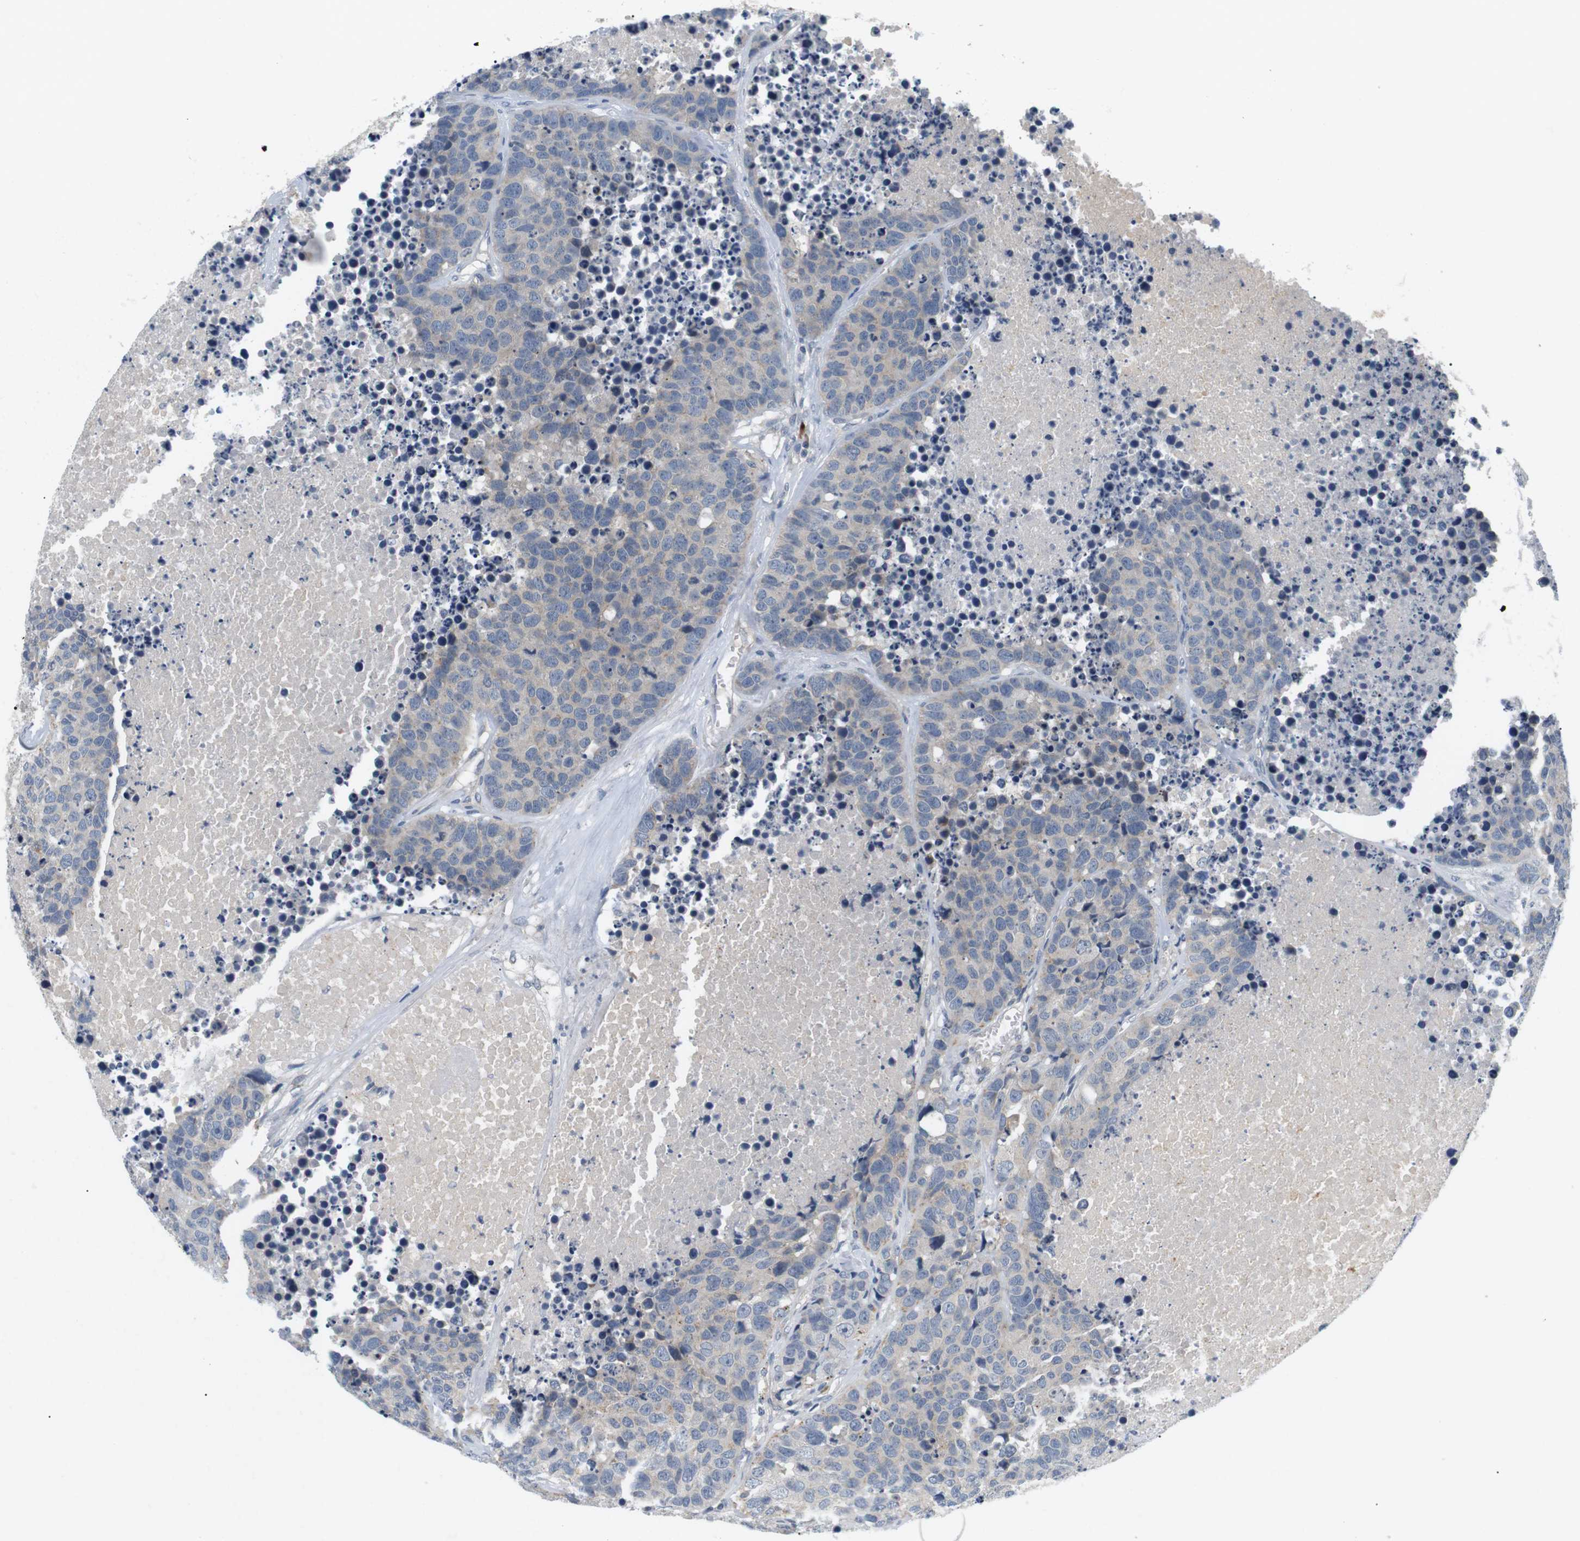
{"staining": {"intensity": "negative", "quantity": "none", "location": "none"}, "tissue": "carcinoid", "cell_type": "Tumor cells", "image_type": "cancer", "snomed": [{"axis": "morphology", "description": "Carcinoid, malignant, NOS"}, {"axis": "topography", "description": "Lung"}], "caption": "Histopathology image shows no protein expression in tumor cells of carcinoid (malignant) tissue.", "gene": "EVA1C", "patient": {"sex": "male", "age": 60}}